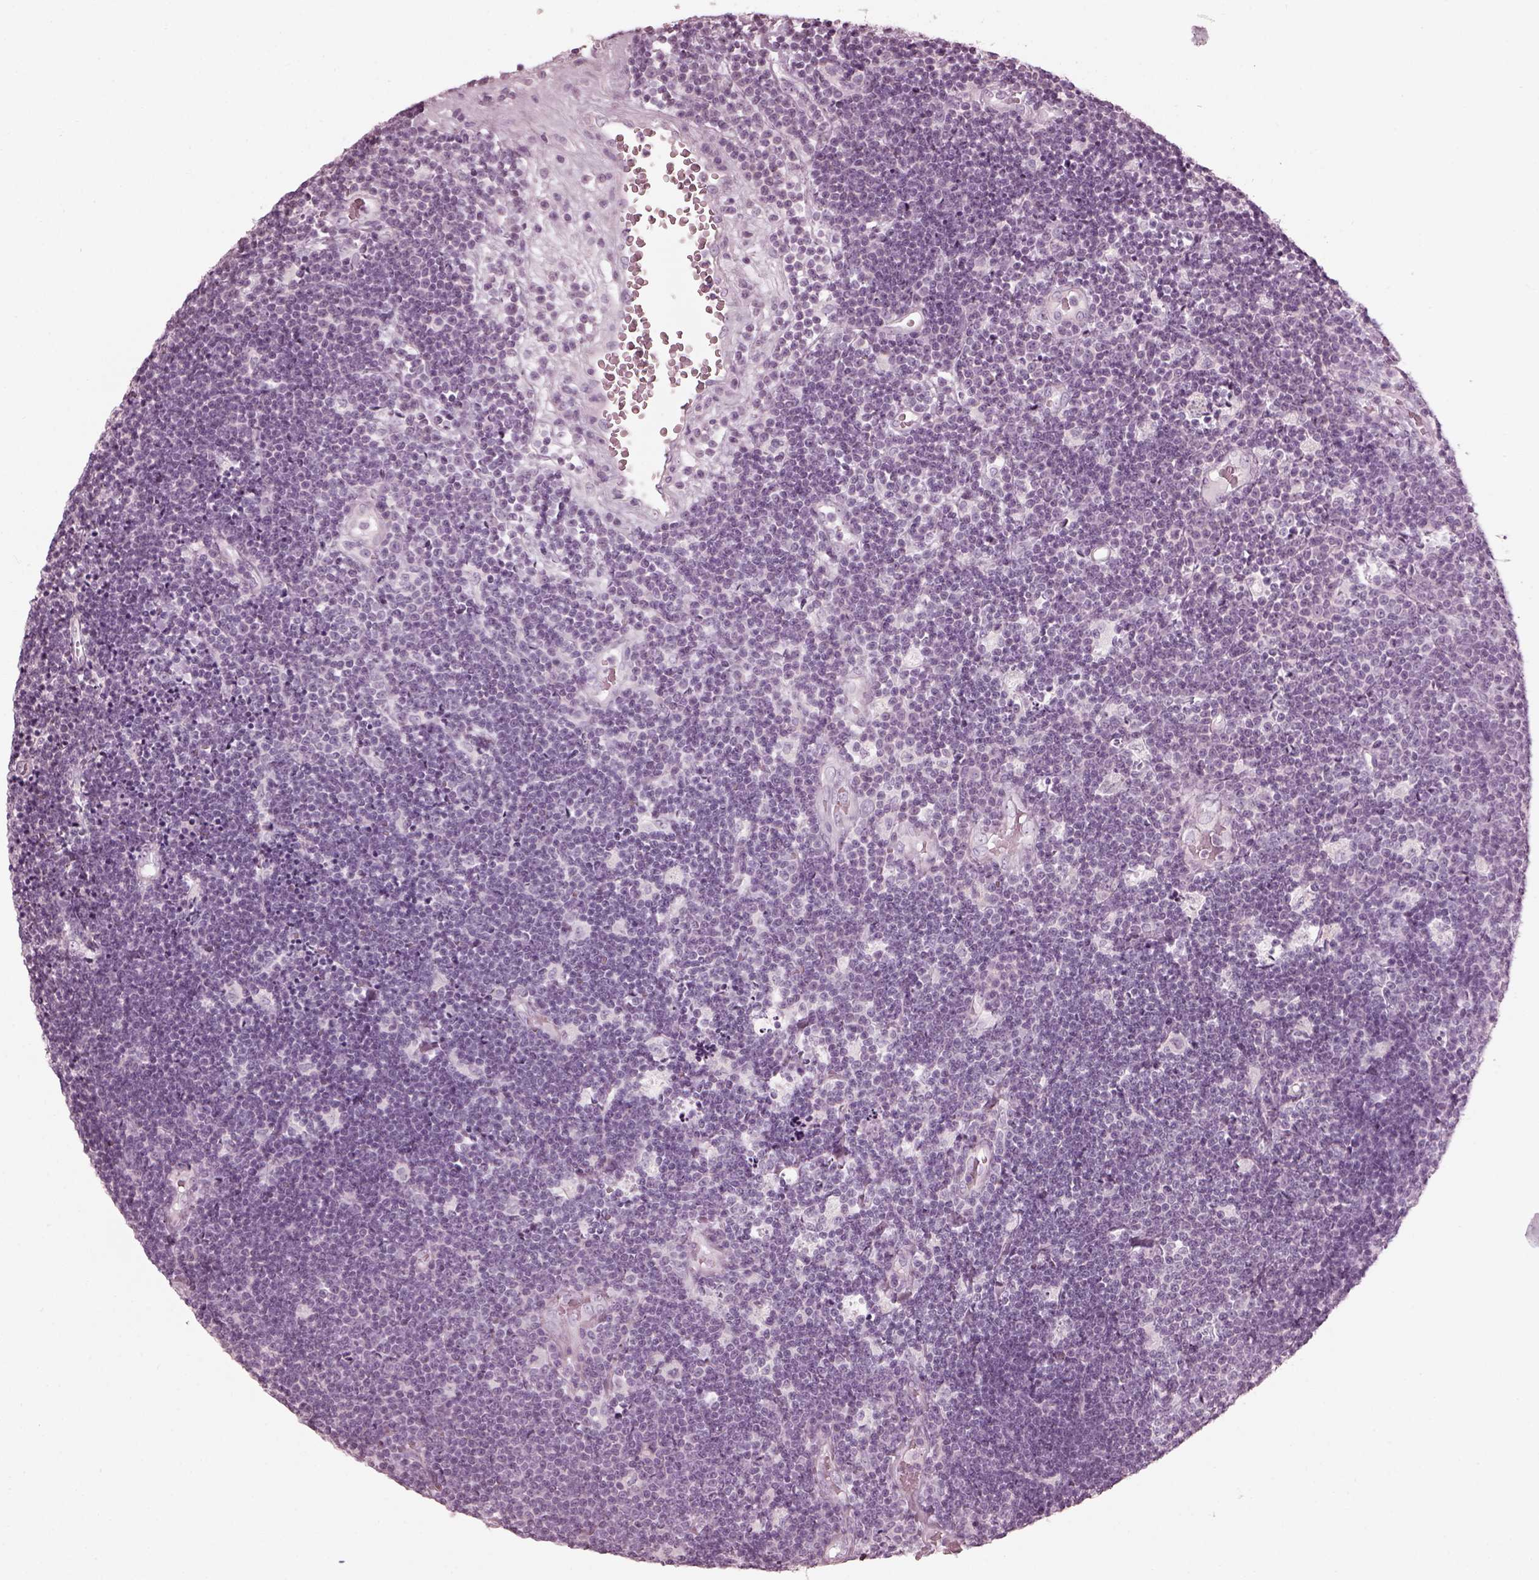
{"staining": {"intensity": "negative", "quantity": "none", "location": "none"}, "tissue": "lymphoma", "cell_type": "Tumor cells", "image_type": "cancer", "snomed": [{"axis": "morphology", "description": "Malignant lymphoma, non-Hodgkin's type, Low grade"}, {"axis": "topography", "description": "Brain"}], "caption": "An immunohistochemistry micrograph of lymphoma is shown. There is no staining in tumor cells of lymphoma. The staining is performed using DAB brown chromogen with nuclei counter-stained in using hematoxylin.", "gene": "SAXO2", "patient": {"sex": "female", "age": 66}}